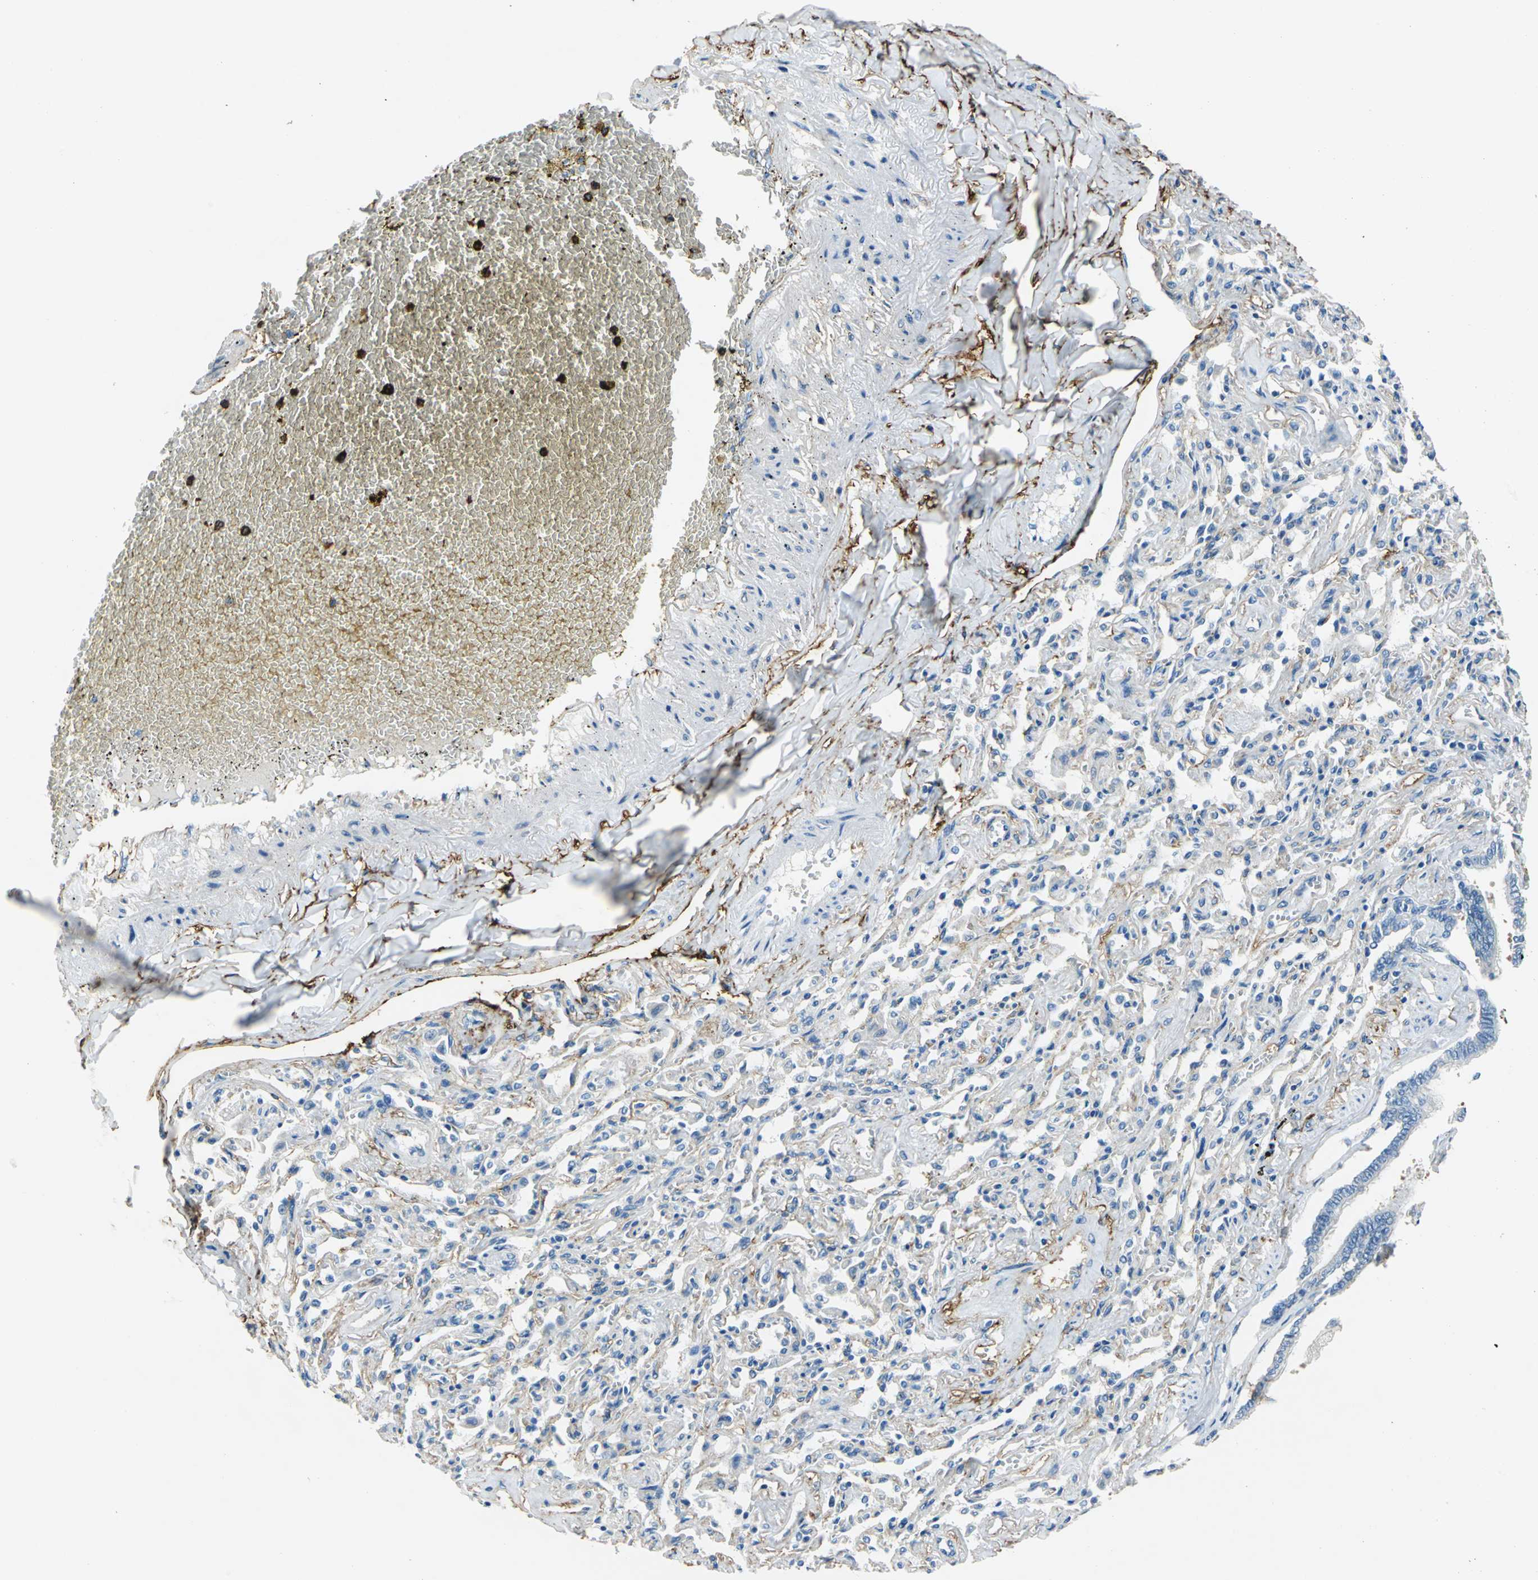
{"staining": {"intensity": "moderate", "quantity": "<25%", "location": "cytoplasmic/membranous"}, "tissue": "bronchus", "cell_type": "Respiratory epithelial cells", "image_type": "normal", "snomed": [{"axis": "morphology", "description": "Normal tissue, NOS"}, {"axis": "topography", "description": "Lung"}], "caption": "A low amount of moderate cytoplasmic/membranous expression is present in about <25% of respiratory epithelial cells in unremarkable bronchus. (DAB (3,3'-diaminobenzidine) = brown stain, brightfield microscopy at high magnification).", "gene": "AKAP12", "patient": {"sex": "male", "age": 64}}